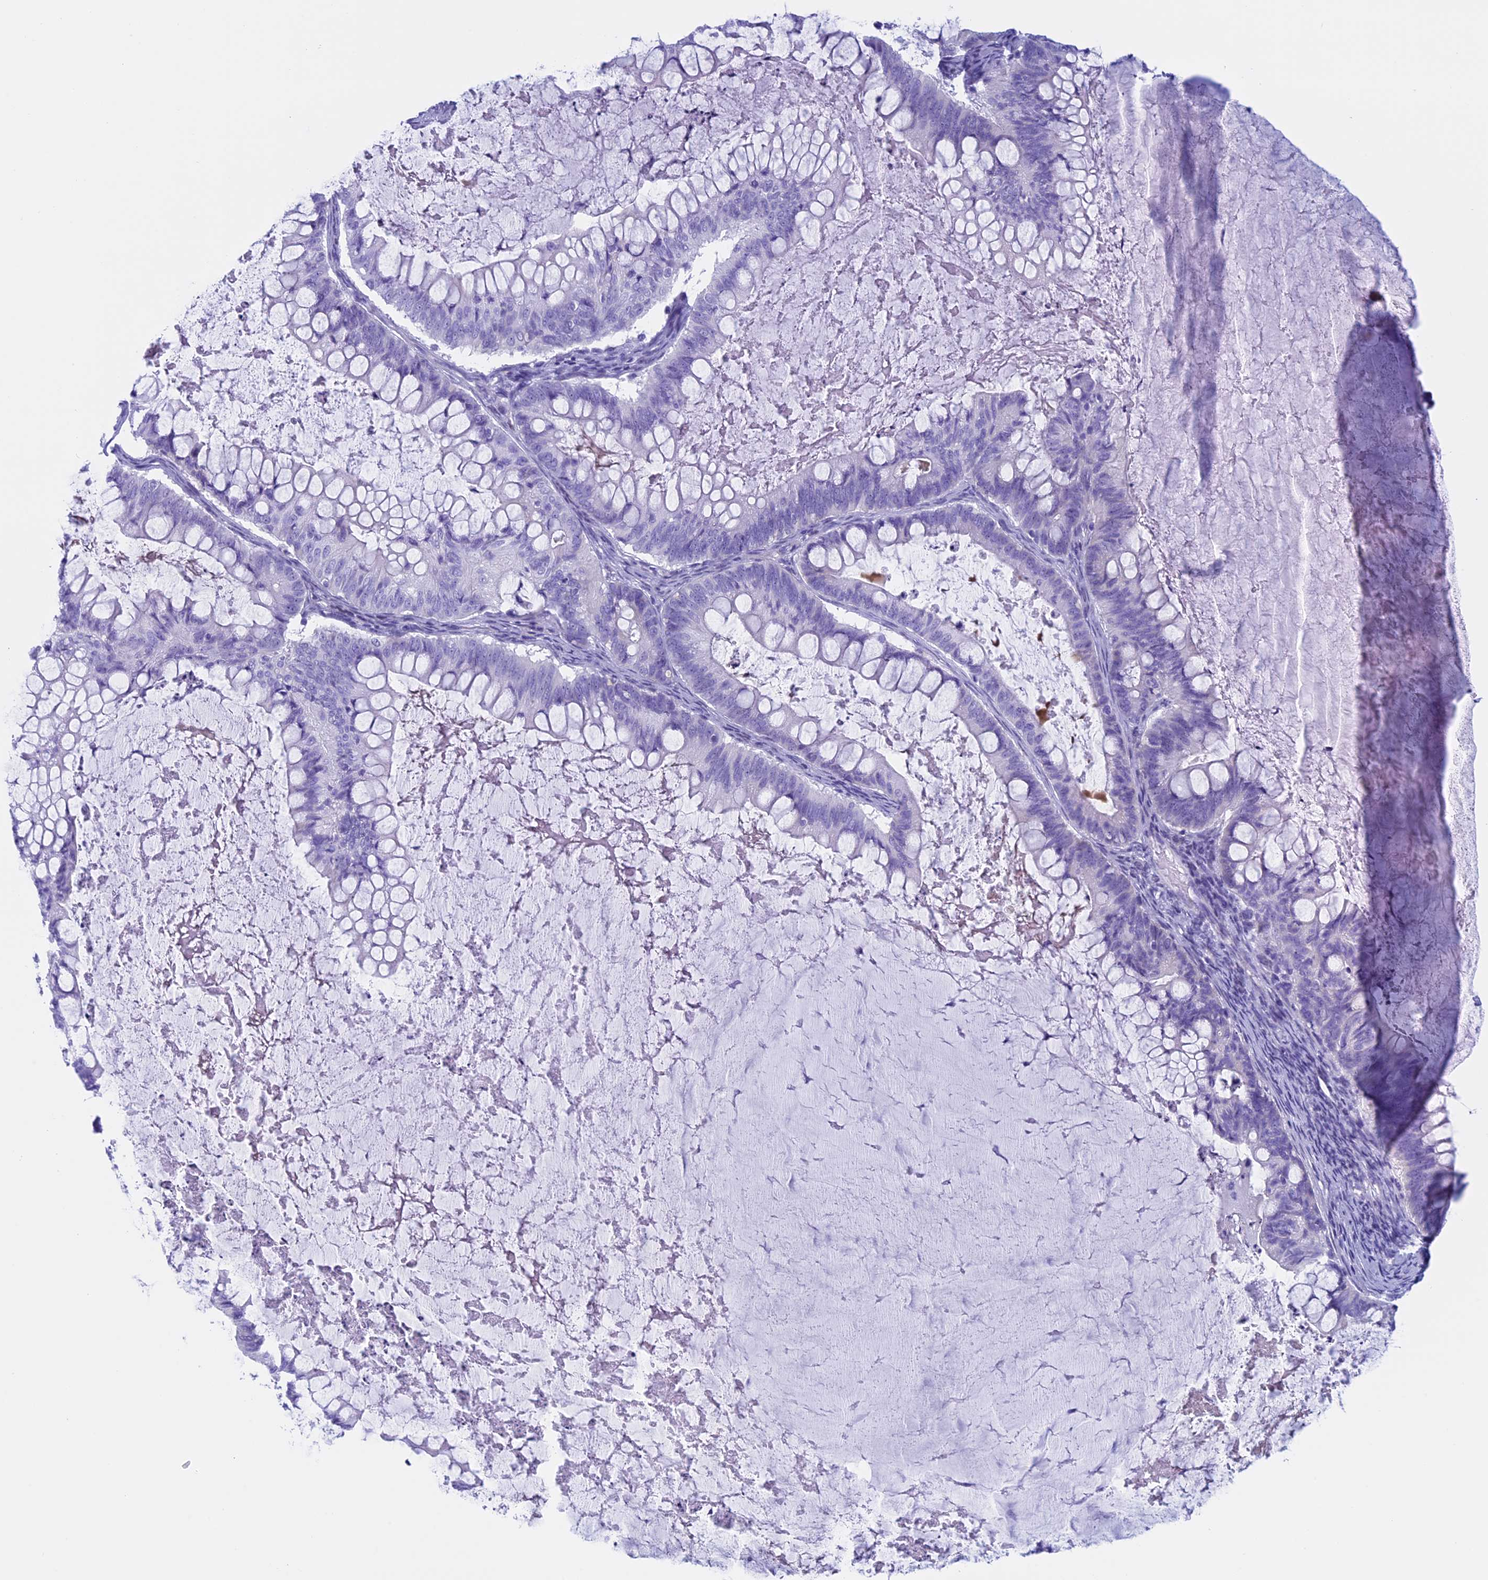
{"staining": {"intensity": "negative", "quantity": "none", "location": "none"}, "tissue": "ovarian cancer", "cell_type": "Tumor cells", "image_type": "cancer", "snomed": [{"axis": "morphology", "description": "Cystadenocarcinoma, mucinous, NOS"}, {"axis": "topography", "description": "Ovary"}], "caption": "DAB (3,3'-diaminobenzidine) immunohistochemical staining of human ovarian mucinous cystadenocarcinoma displays no significant positivity in tumor cells. (DAB (3,3'-diaminobenzidine) immunohistochemistry with hematoxylin counter stain).", "gene": "FAM169A", "patient": {"sex": "female", "age": 61}}